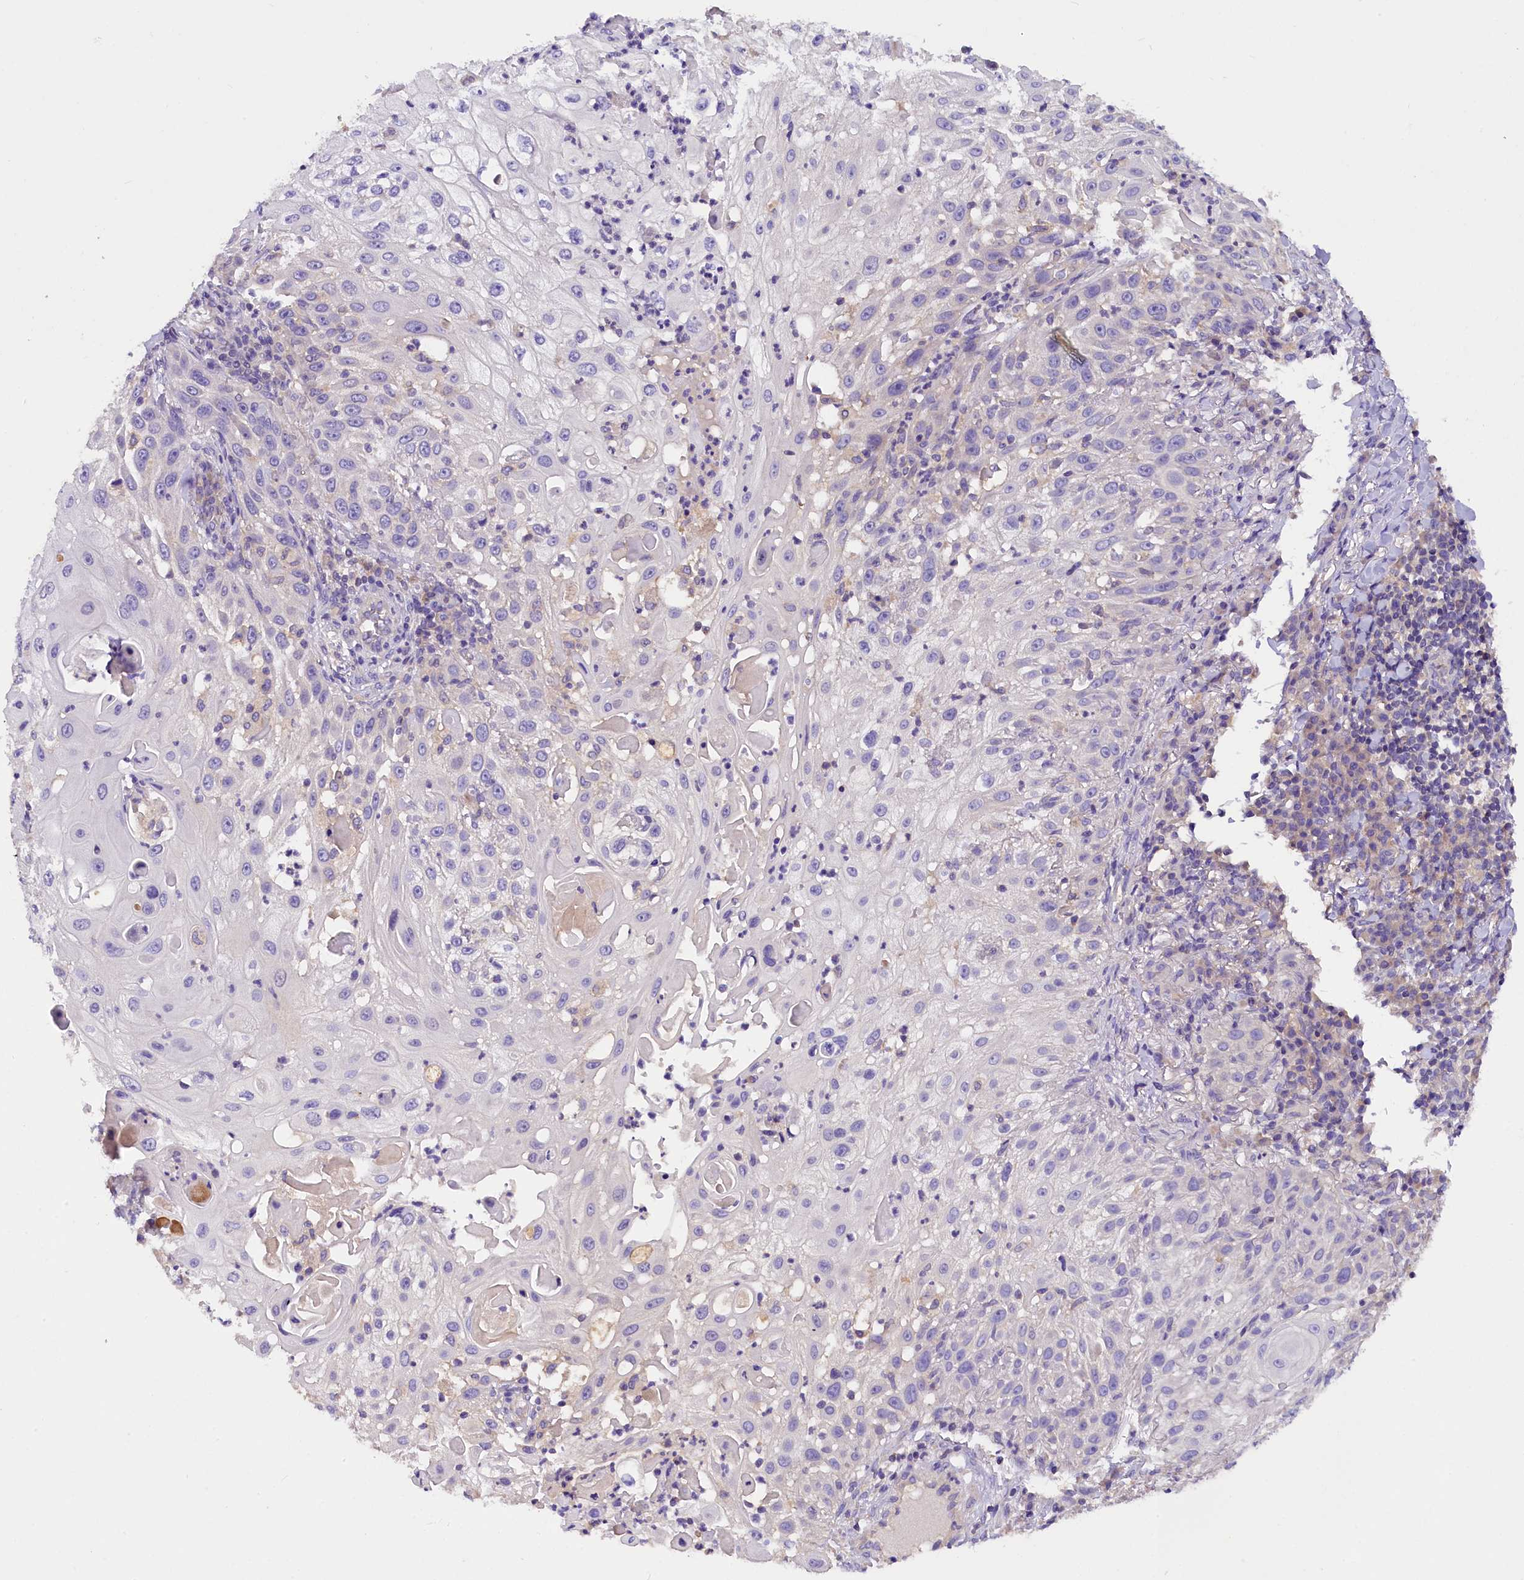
{"staining": {"intensity": "negative", "quantity": "none", "location": "none"}, "tissue": "skin cancer", "cell_type": "Tumor cells", "image_type": "cancer", "snomed": [{"axis": "morphology", "description": "Squamous cell carcinoma, NOS"}, {"axis": "topography", "description": "Skin"}], "caption": "DAB immunohistochemical staining of squamous cell carcinoma (skin) shows no significant expression in tumor cells.", "gene": "AP3B2", "patient": {"sex": "female", "age": 44}}